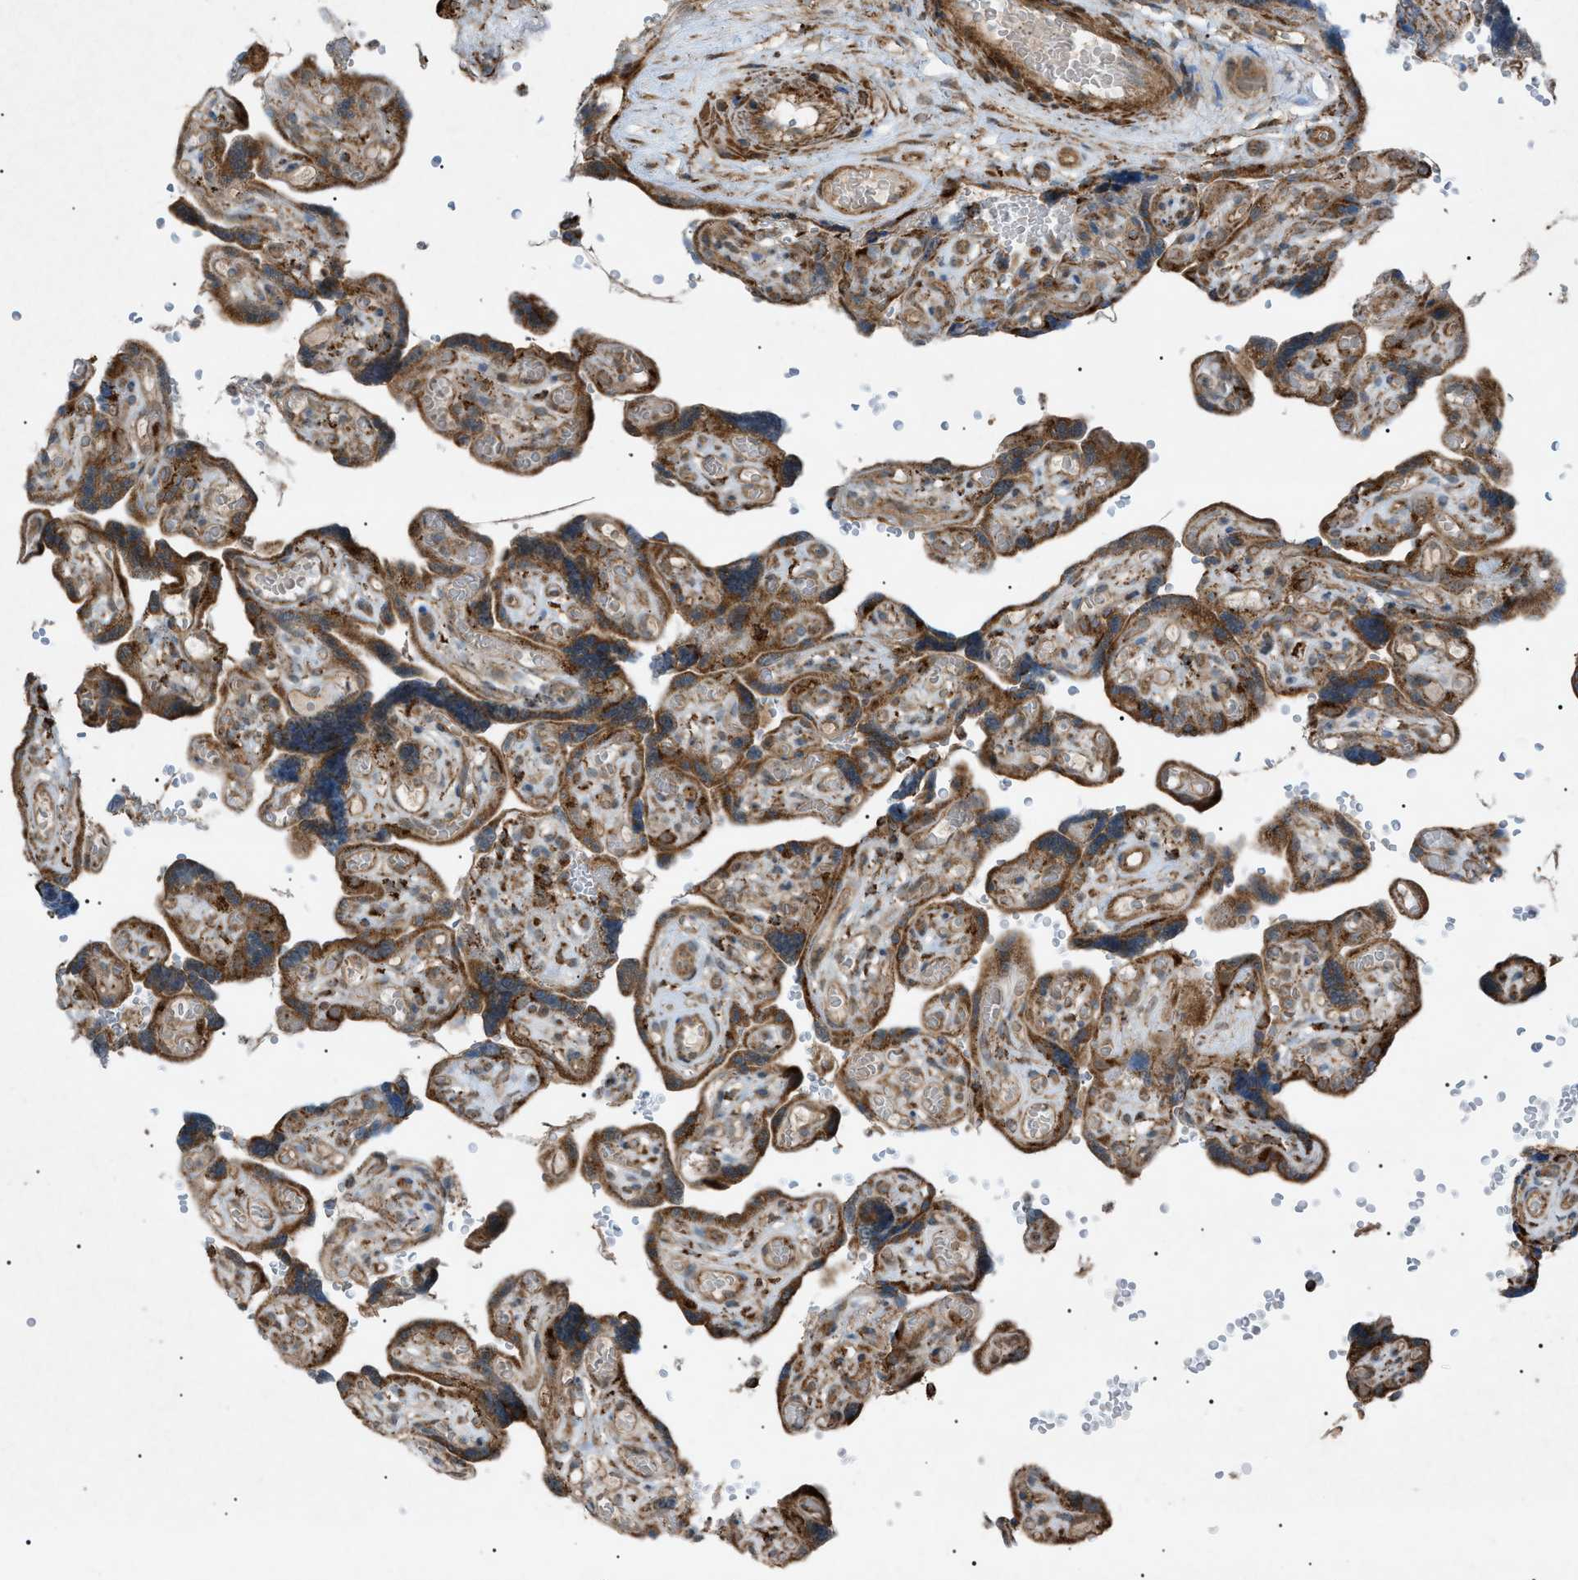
{"staining": {"intensity": "strong", "quantity": ">75%", "location": "cytoplasmic/membranous"}, "tissue": "placenta", "cell_type": "Decidual cells", "image_type": "normal", "snomed": [{"axis": "morphology", "description": "Normal tissue, NOS"}, {"axis": "topography", "description": "Placenta"}], "caption": "The image reveals a brown stain indicating the presence of a protein in the cytoplasmic/membranous of decidual cells in placenta. Immunohistochemistry (ihc) stains the protein of interest in brown and the nuclei are stained blue.", "gene": "C1GALT1C1", "patient": {"sex": "female", "age": 30}}